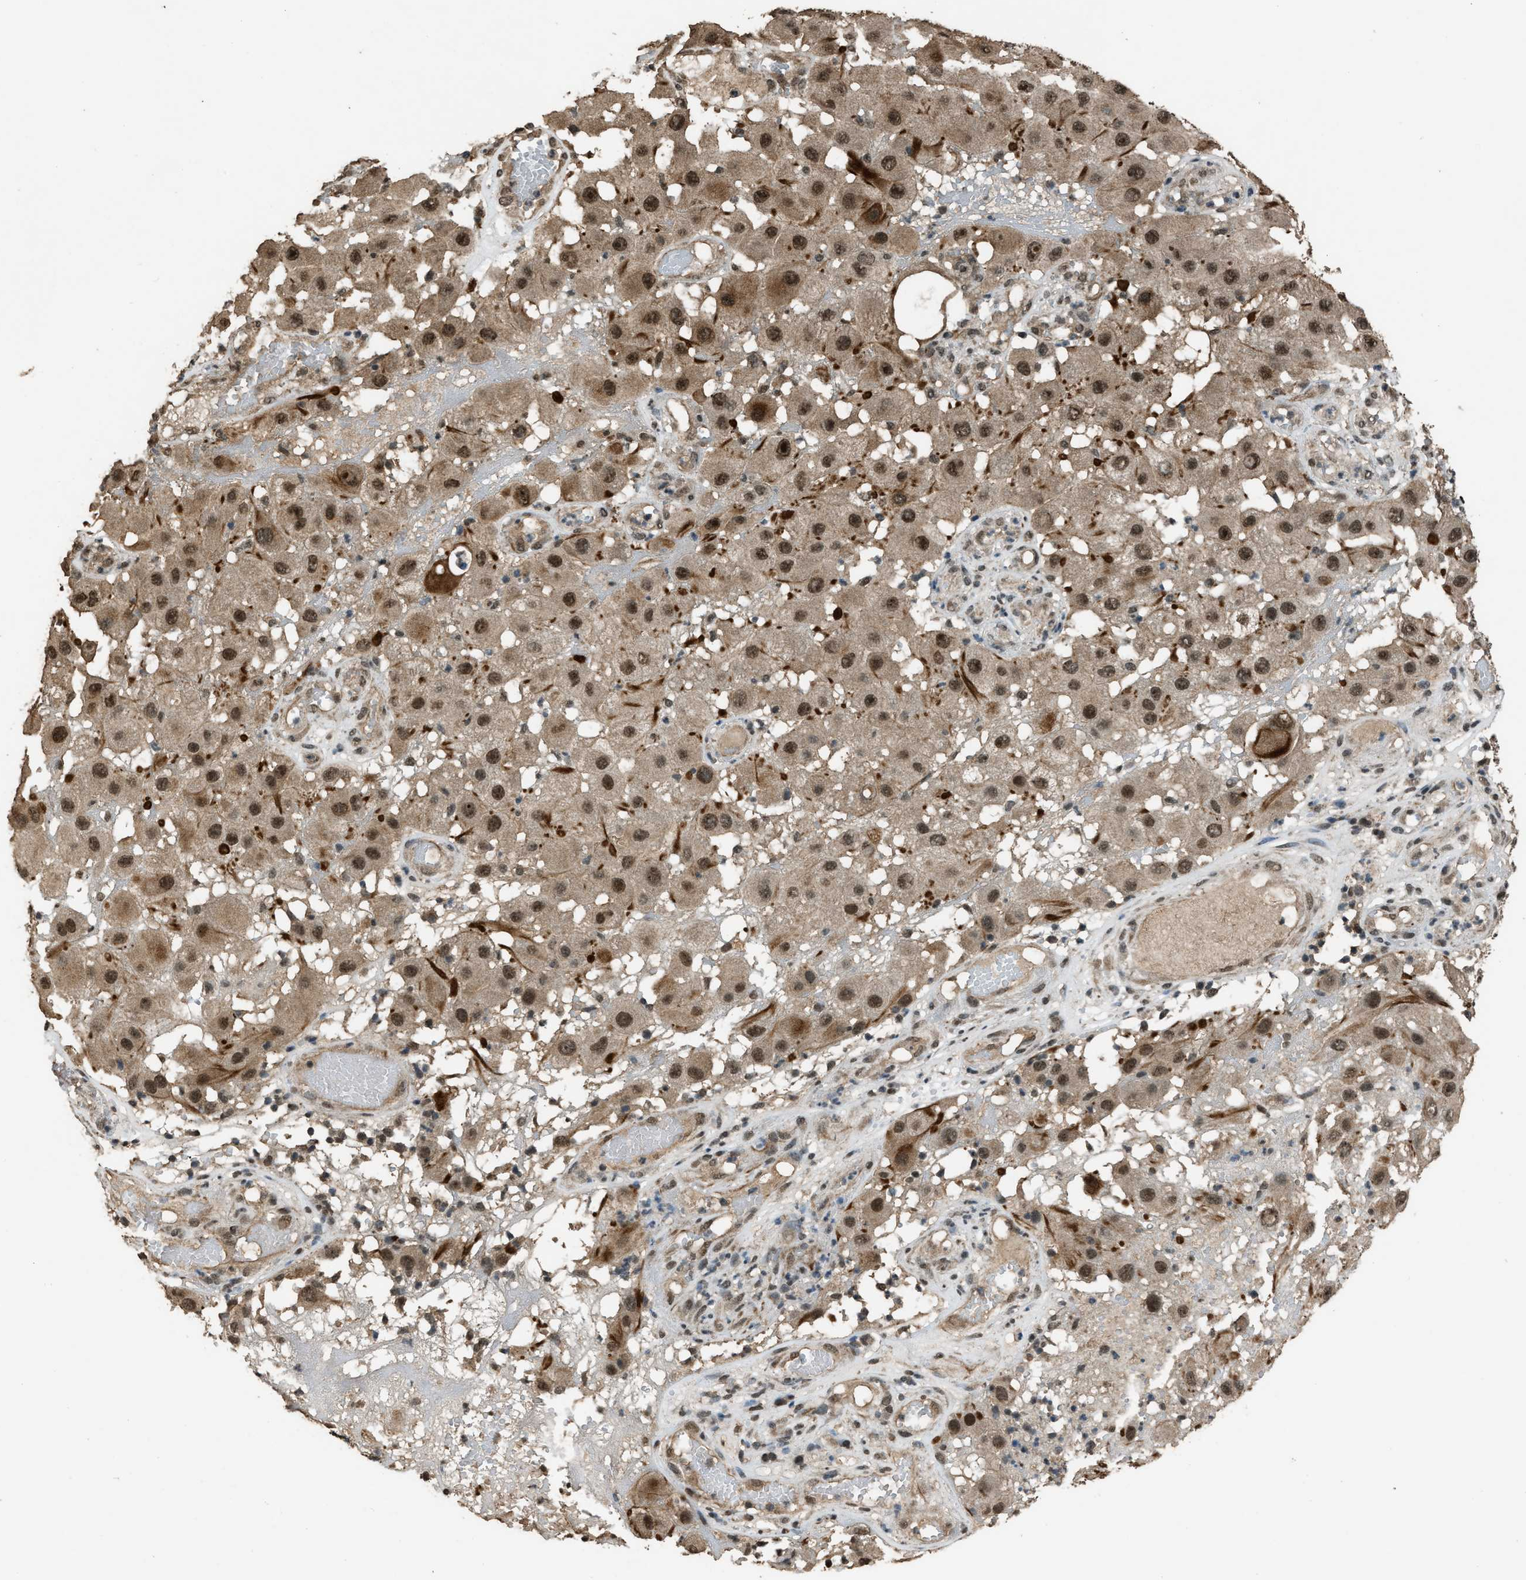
{"staining": {"intensity": "moderate", "quantity": ">75%", "location": "cytoplasmic/membranous,nuclear"}, "tissue": "melanoma", "cell_type": "Tumor cells", "image_type": "cancer", "snomed": [{"axis": "morphology", "description": "Malignant melanoma, NOS"}, {"axis": "topography", "description": "Skin"}], "caption": "Melanoma tissue displays moderate cytoplasmic/membranous and nuclear staining in approximately >75% of tumor cells, visualized by immunohistochemistry.", "gene": "SERTAD2", "patient": {"sex": "female", "age": 81}}